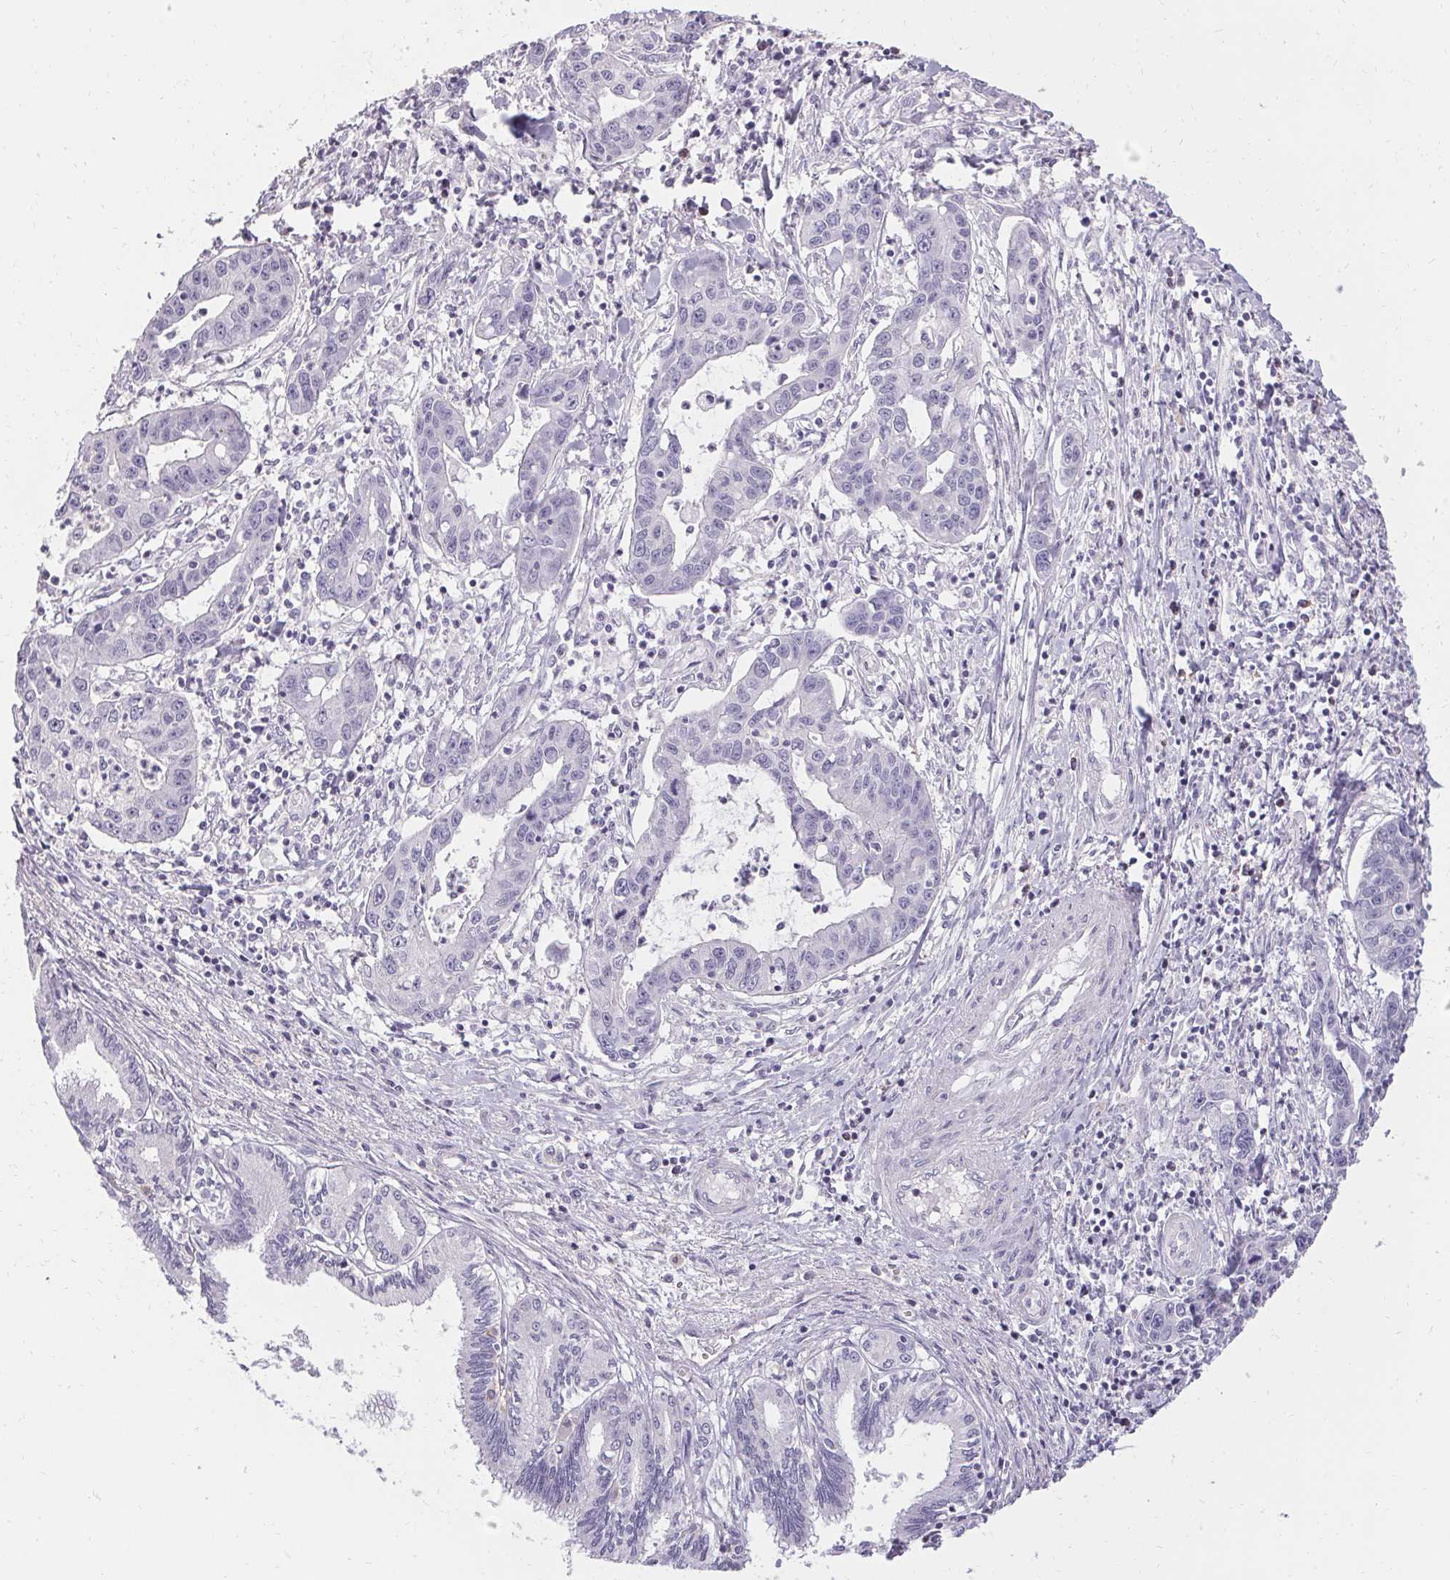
{"staining": {"intensity": "negative", "quantity": "none", "location": "none"}, "tissue": "liver cancer", "cell_type": "Tumor cells", "image_type": "cancer", "snomed": [{"axis": "morphology", "description": "Cholangiocarcinoma"}, {"axis": "topography", "description": "Liver"}], "caption": "Cholangiocarcinoma (liver) was stained to show a protein in brown. There is no significant expression in tumor cells. The staining is performed using DAB brown chromogen with nuclei counter-stained in using hematoxylin.", "gene": "PMEL", "patient": {"sex": "male", "age": 58}}